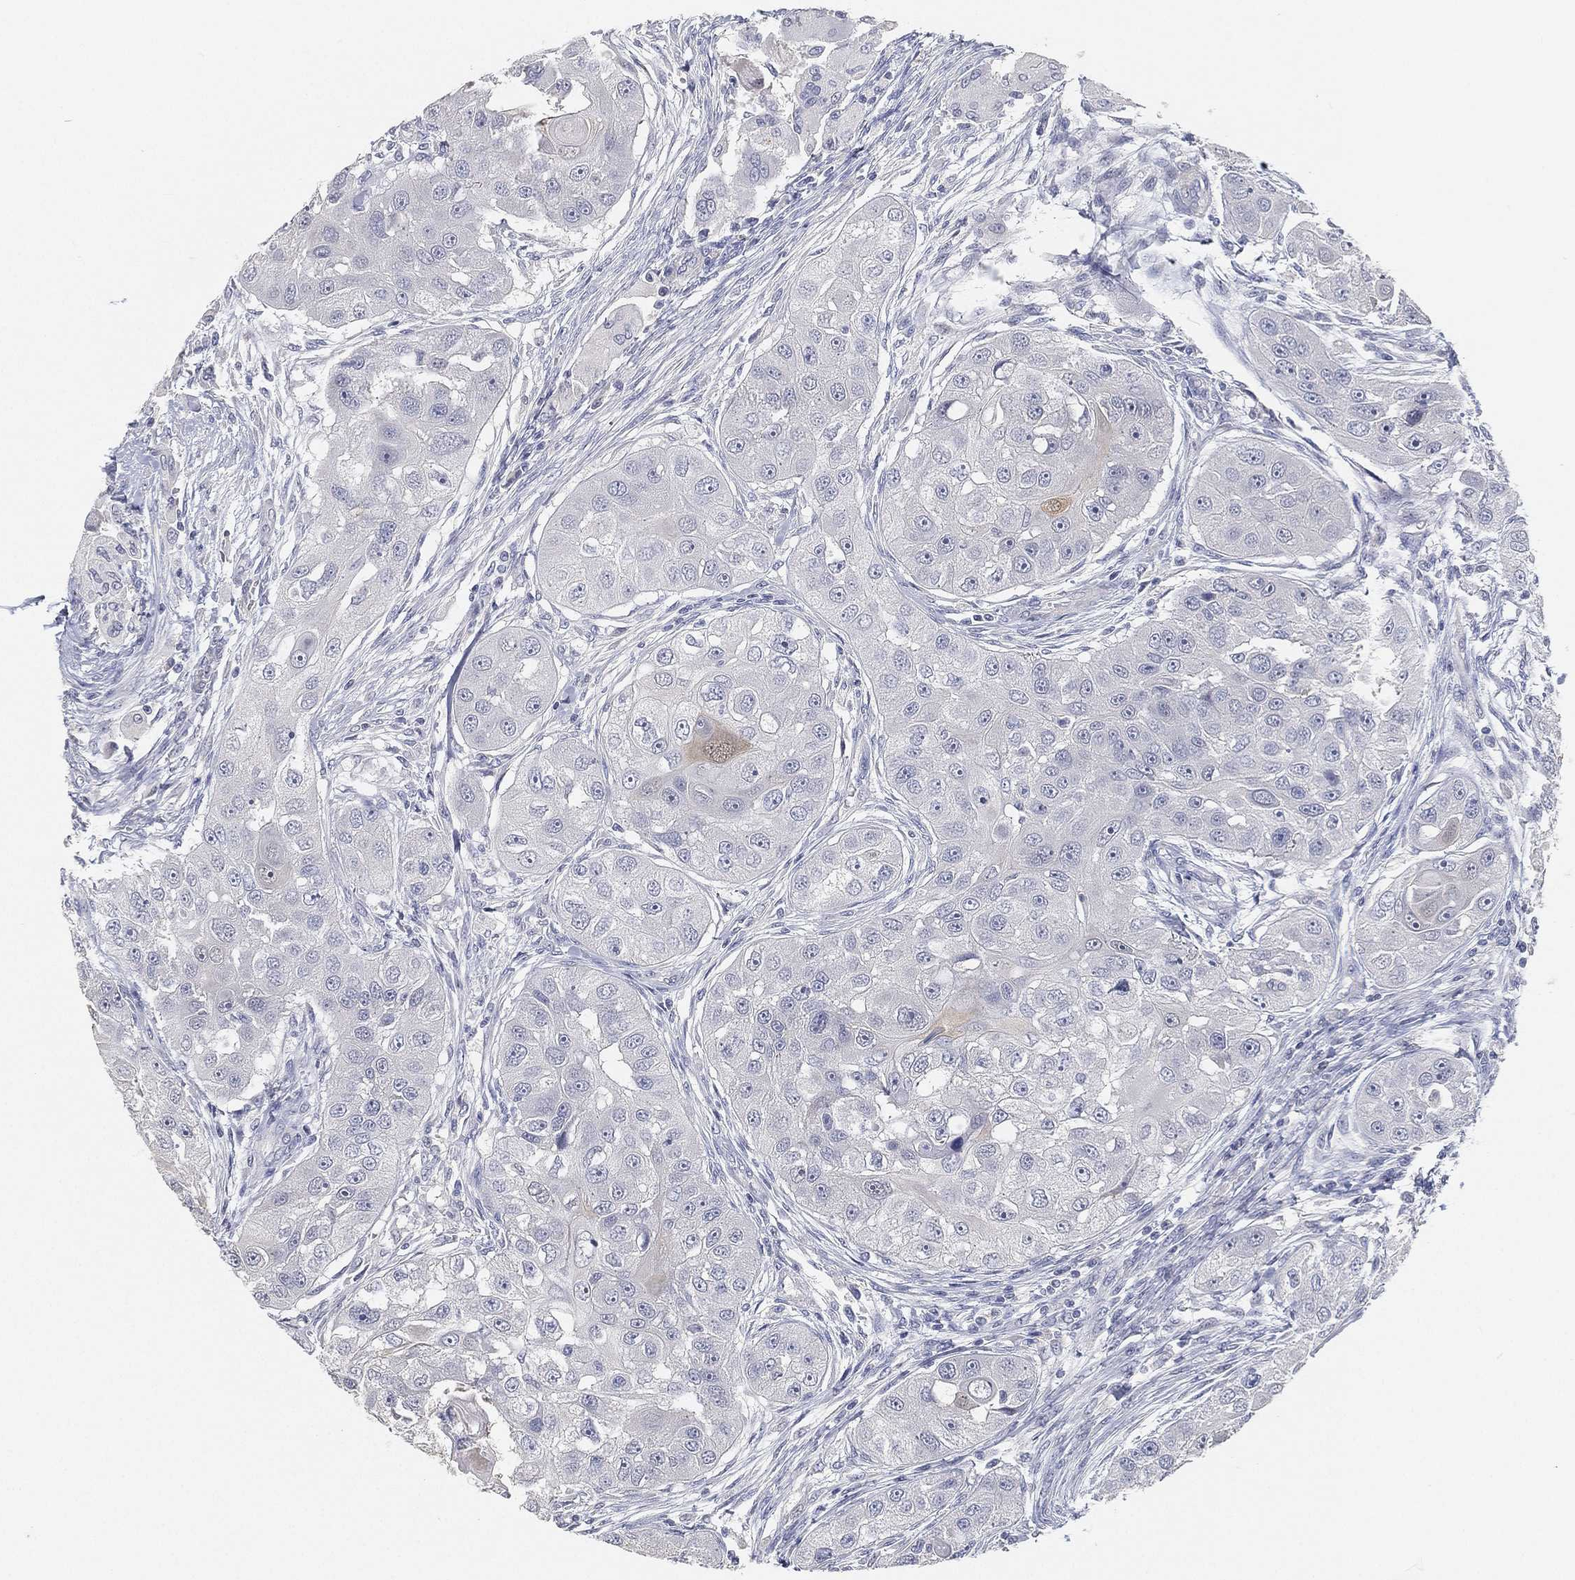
{"staining": {"intensity": "negative", "quantity": "none", "location": "none"}, "tissue": "head and neck cancer", "cell_type": "Tumor cells", "image_type": "cancer", "snomed": [{"axis": "morphology", "description": "Squamous cell carcinoma, NOS"}, {"axis": "topography", "description": "Head-Neck"}], "caption": "The micrograph shows no significant positivity in tumor cells of head and neck squamous cell carcinoma.", "gene": "GPR61", "patient": {"sex": "male", "age": 51}}